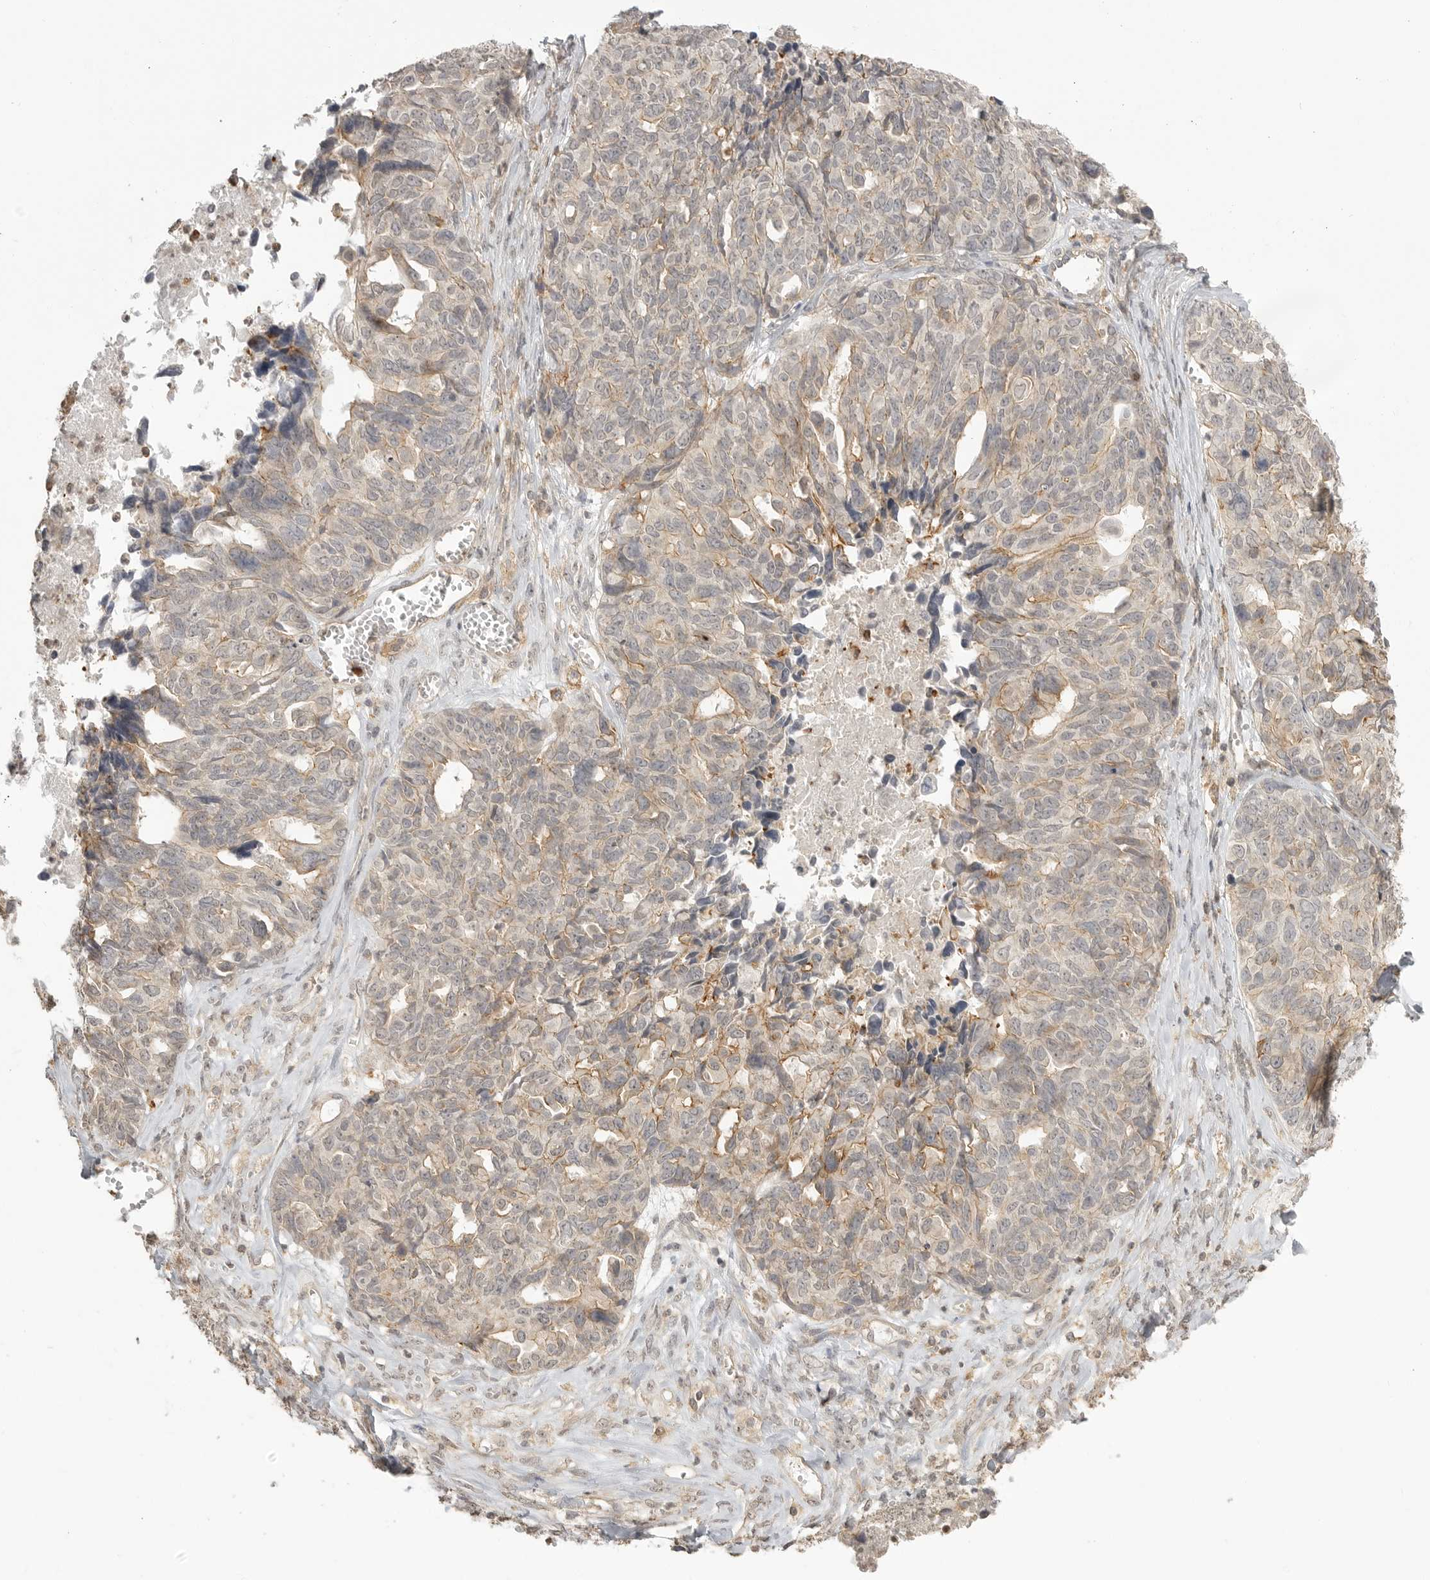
{"staining": {"intensity": "weak", "quantity": "25%-75%", "location": "cytoplasmic/membranous"}, "tissue": "ovarian cancer", "cell_type": "Tumor cells", "image_type": "cancer", "snomed": [{"axis": "morphology", "description": "Cystadenocarcinoma, serous, NOS"}, {"axis": "topography", "description": "Ovary"}], "caption": "DAB immunohistochemical staining of human ovarian serous cystadenocarcinoma exhibits weak cytoplasmic/membranous protein expression in approximately 25%-75% of tumor cells.", "gene": "GPC2", "patient": {"sex": "female", "age": 79}}